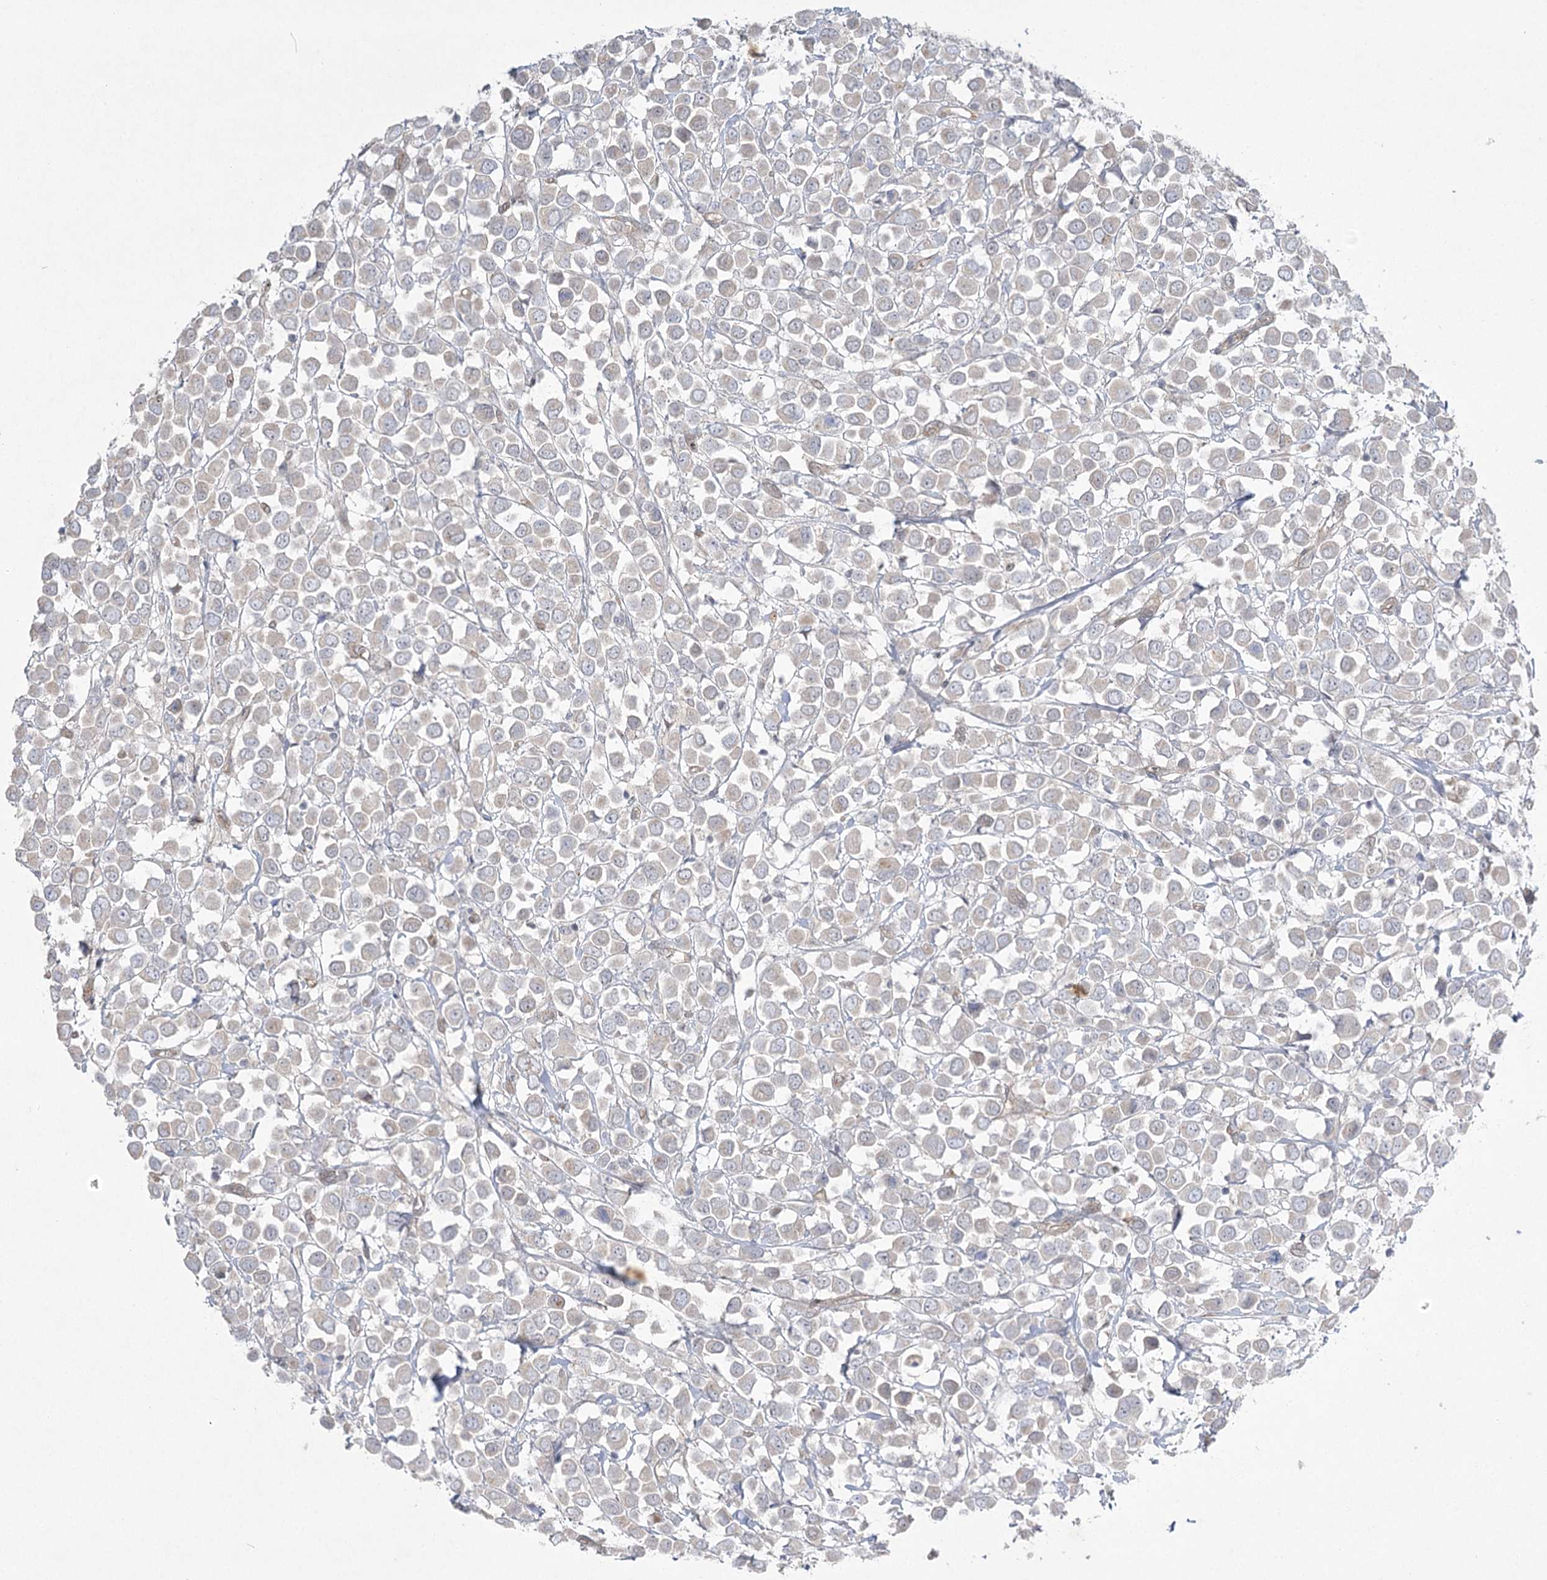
{"staining": {"intensity": "weak", "quantity": "<25%", "location": "cytoplasmic/membranous"}, "tissue": "breast cancer", "cell_type": "Tumor cells", "image_type": "cancer", "snomed": [{"axis": "morphology", "description": "Duct carcinoma"}, {"axis": "topography", "description": "Breast"}], "caption": "Immunohistochemical staining of breast cancer (intraductal carcinoma) exhibits no significant positivity in tumor cells. The staining is performed using DAB brown chromogen with nuclei counter-stained in using hematoxylin.", "gene": "AMTN", "patient": {"sex": "female", "age": 61}}